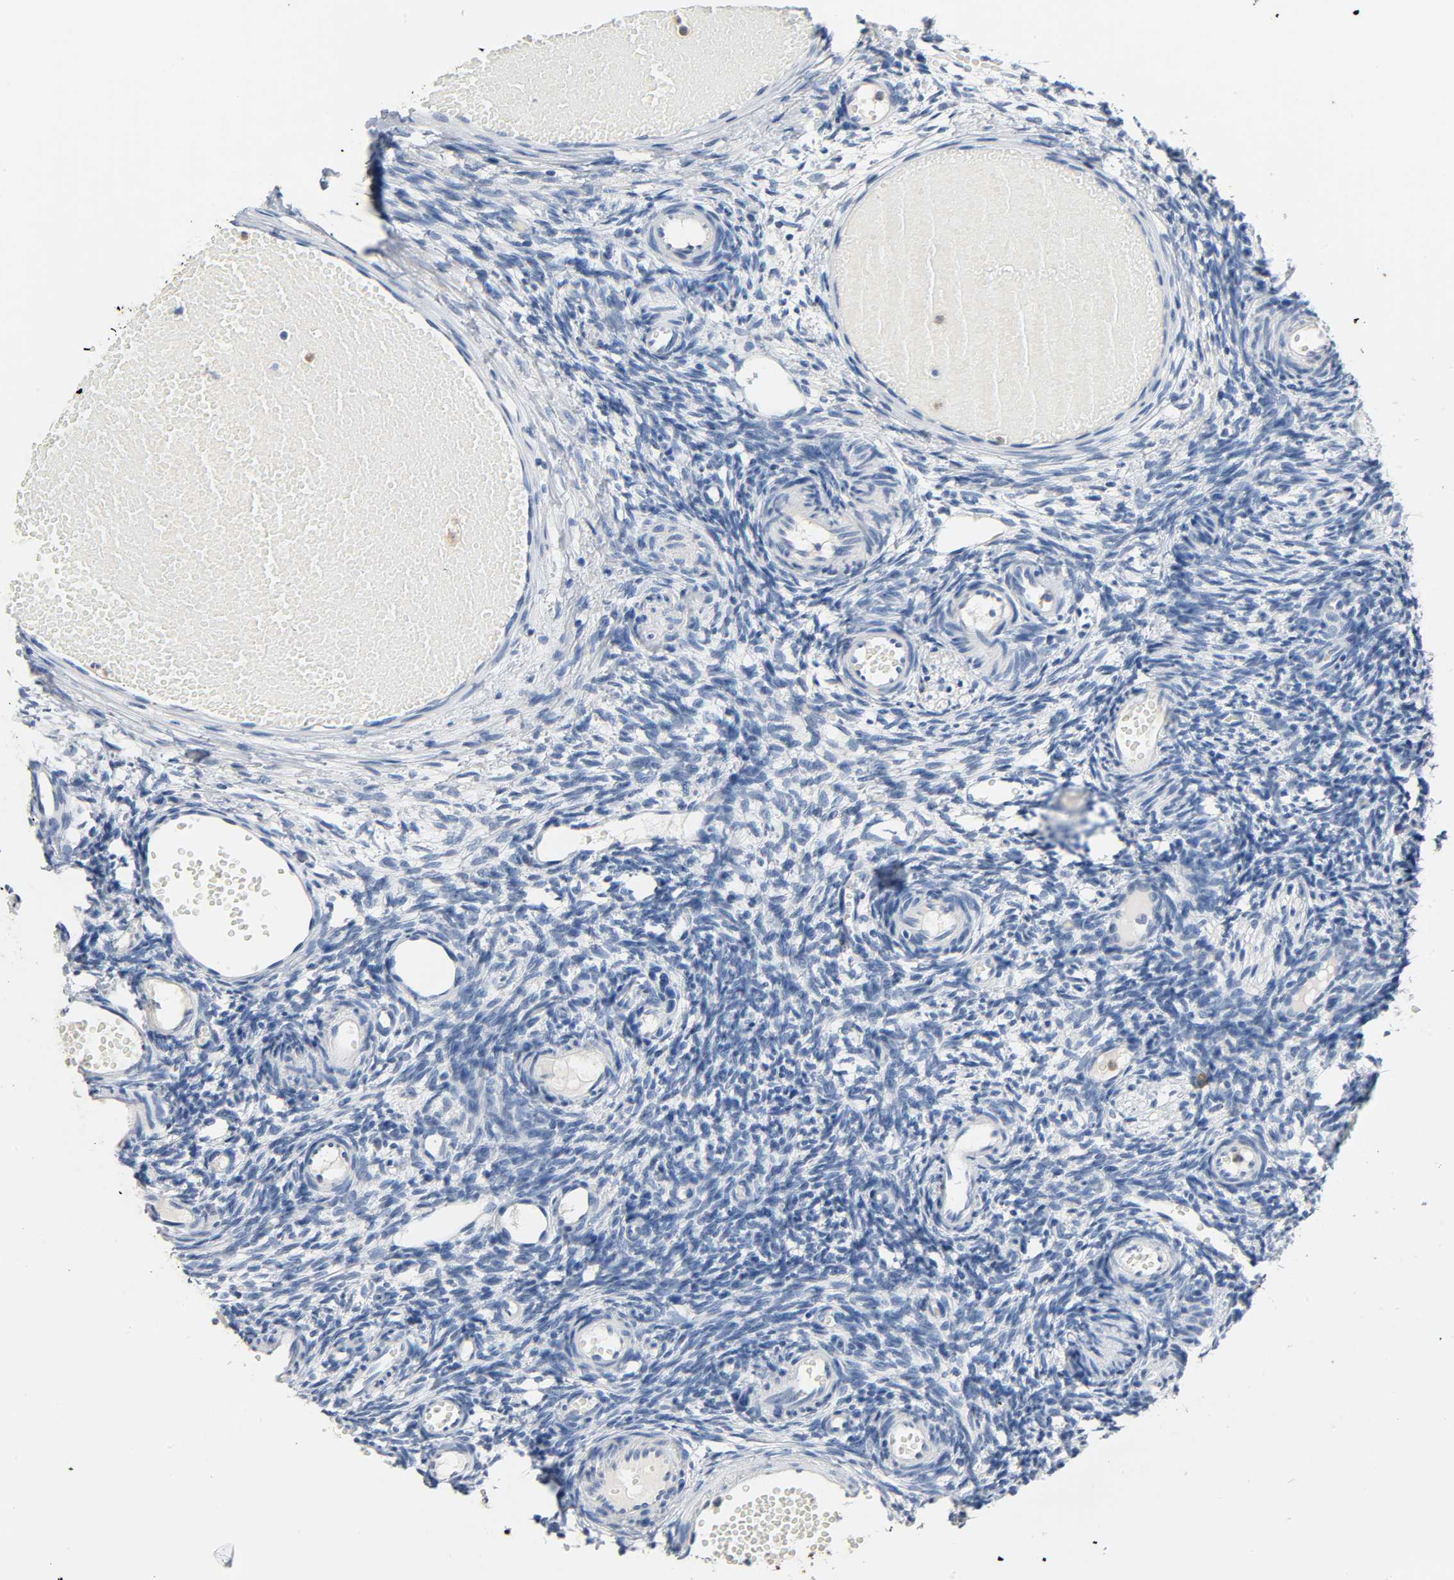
{"staining": {"intensity": "negative", "quantity": "none", "location": "none"}, "tissue": "ovary", "cell_type": "Ovarian stroma cells", "image_type": "normal", "snomed": [{"axis": "morphology", "description": "Normal tissue, NOS"}, {"axis": "topography", "description": "Ovary"}], "caption": "Image shows no protein expression in ovarian stroma cells of benign ovary.", "gene": "ANPEP", "patient": {"sex": "female", "age": 35}}